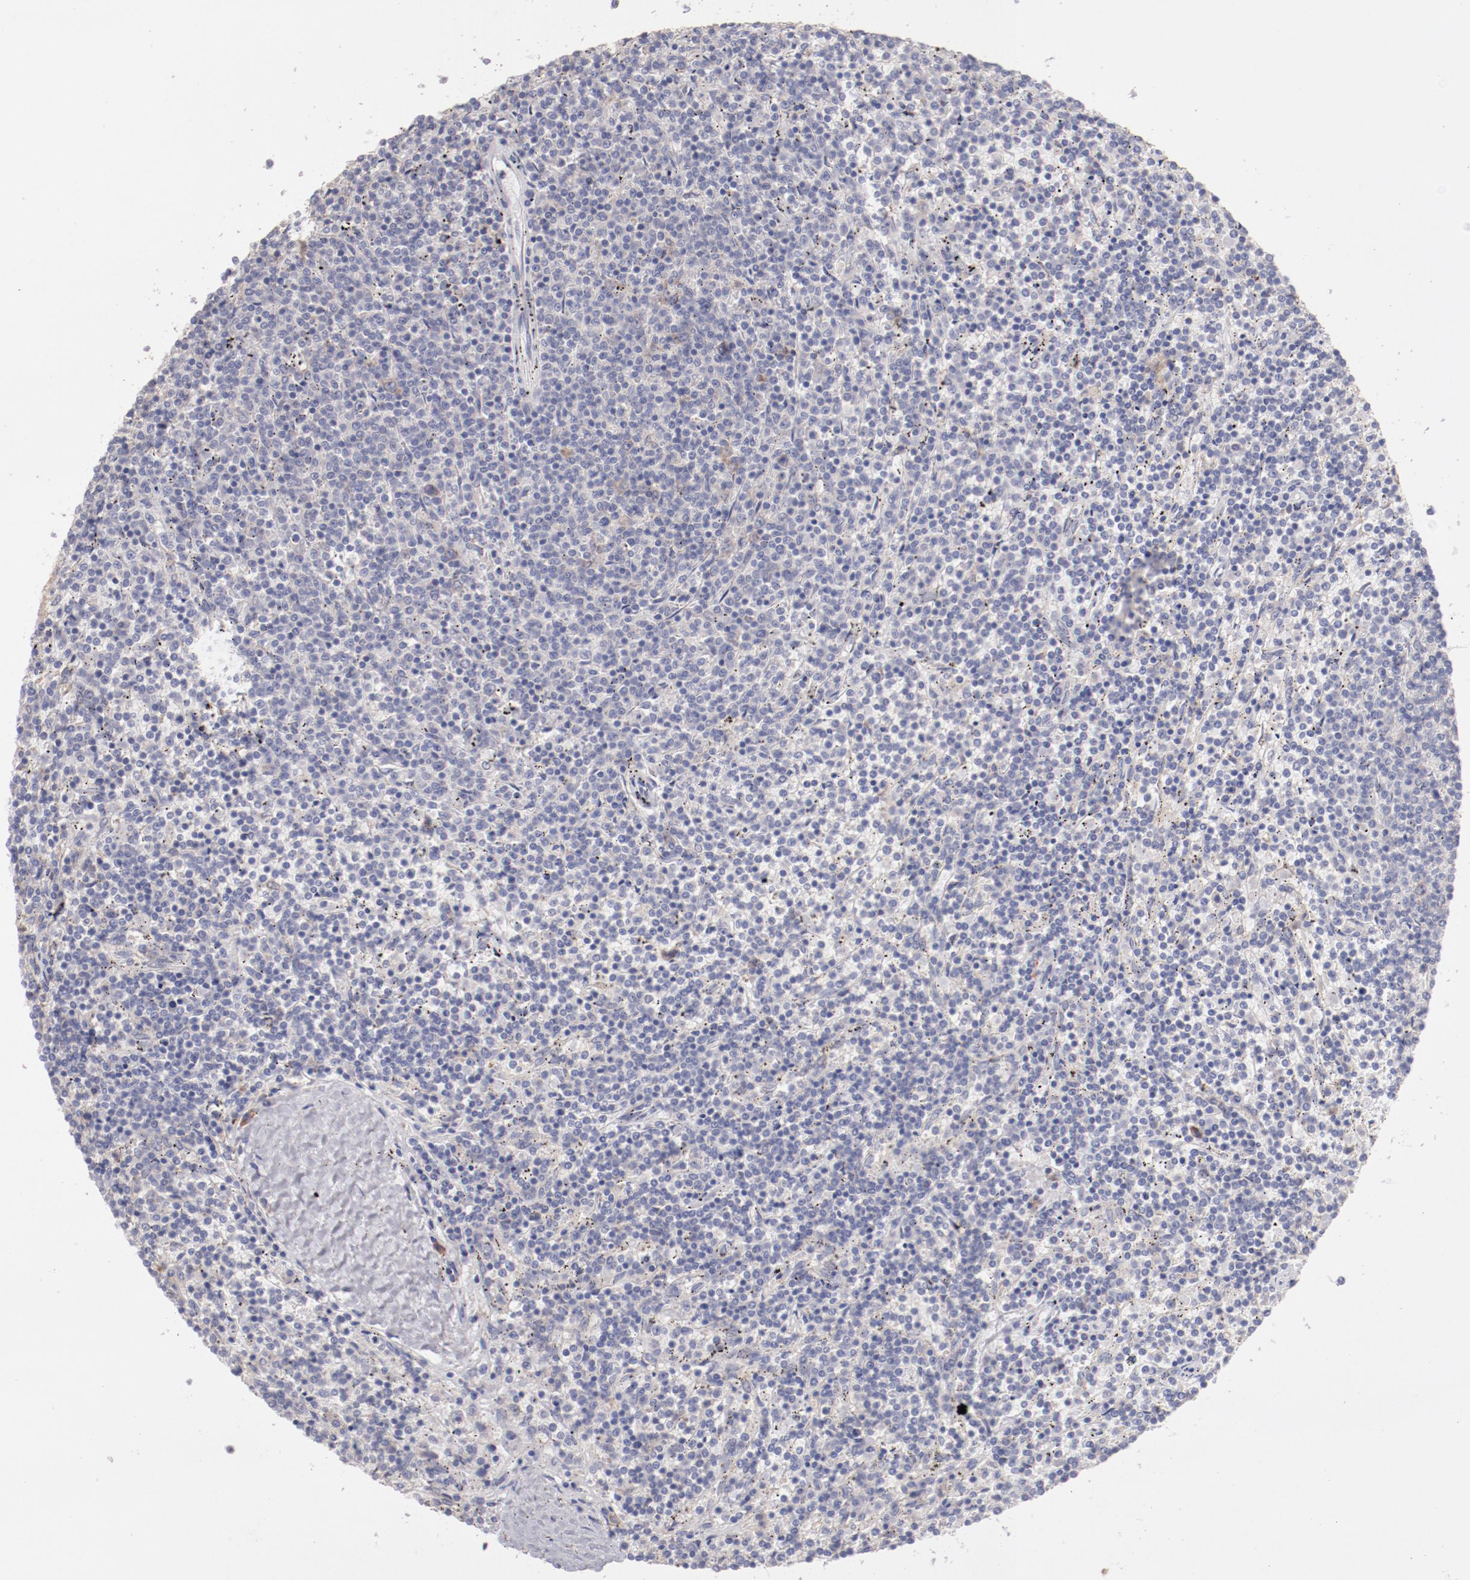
{"staining": {"intensity": "negative", "quantity": "none", "location": "none"}, "tissue": "lymphoma", "cell_type": "Tumor cells", "image_type": "cancer", "snomed": [{"axis": "morphology", "description": "Malignant lymphoma, non-Hodgkin's type, Low grade"}, {"axis": "topography", "description": "Spleen"}], "caption": "Tumor cells are negative for protein expression in human lymphoma.", "gene": "ENTPD5", "patient": {"sex": "female", "age": 50}}